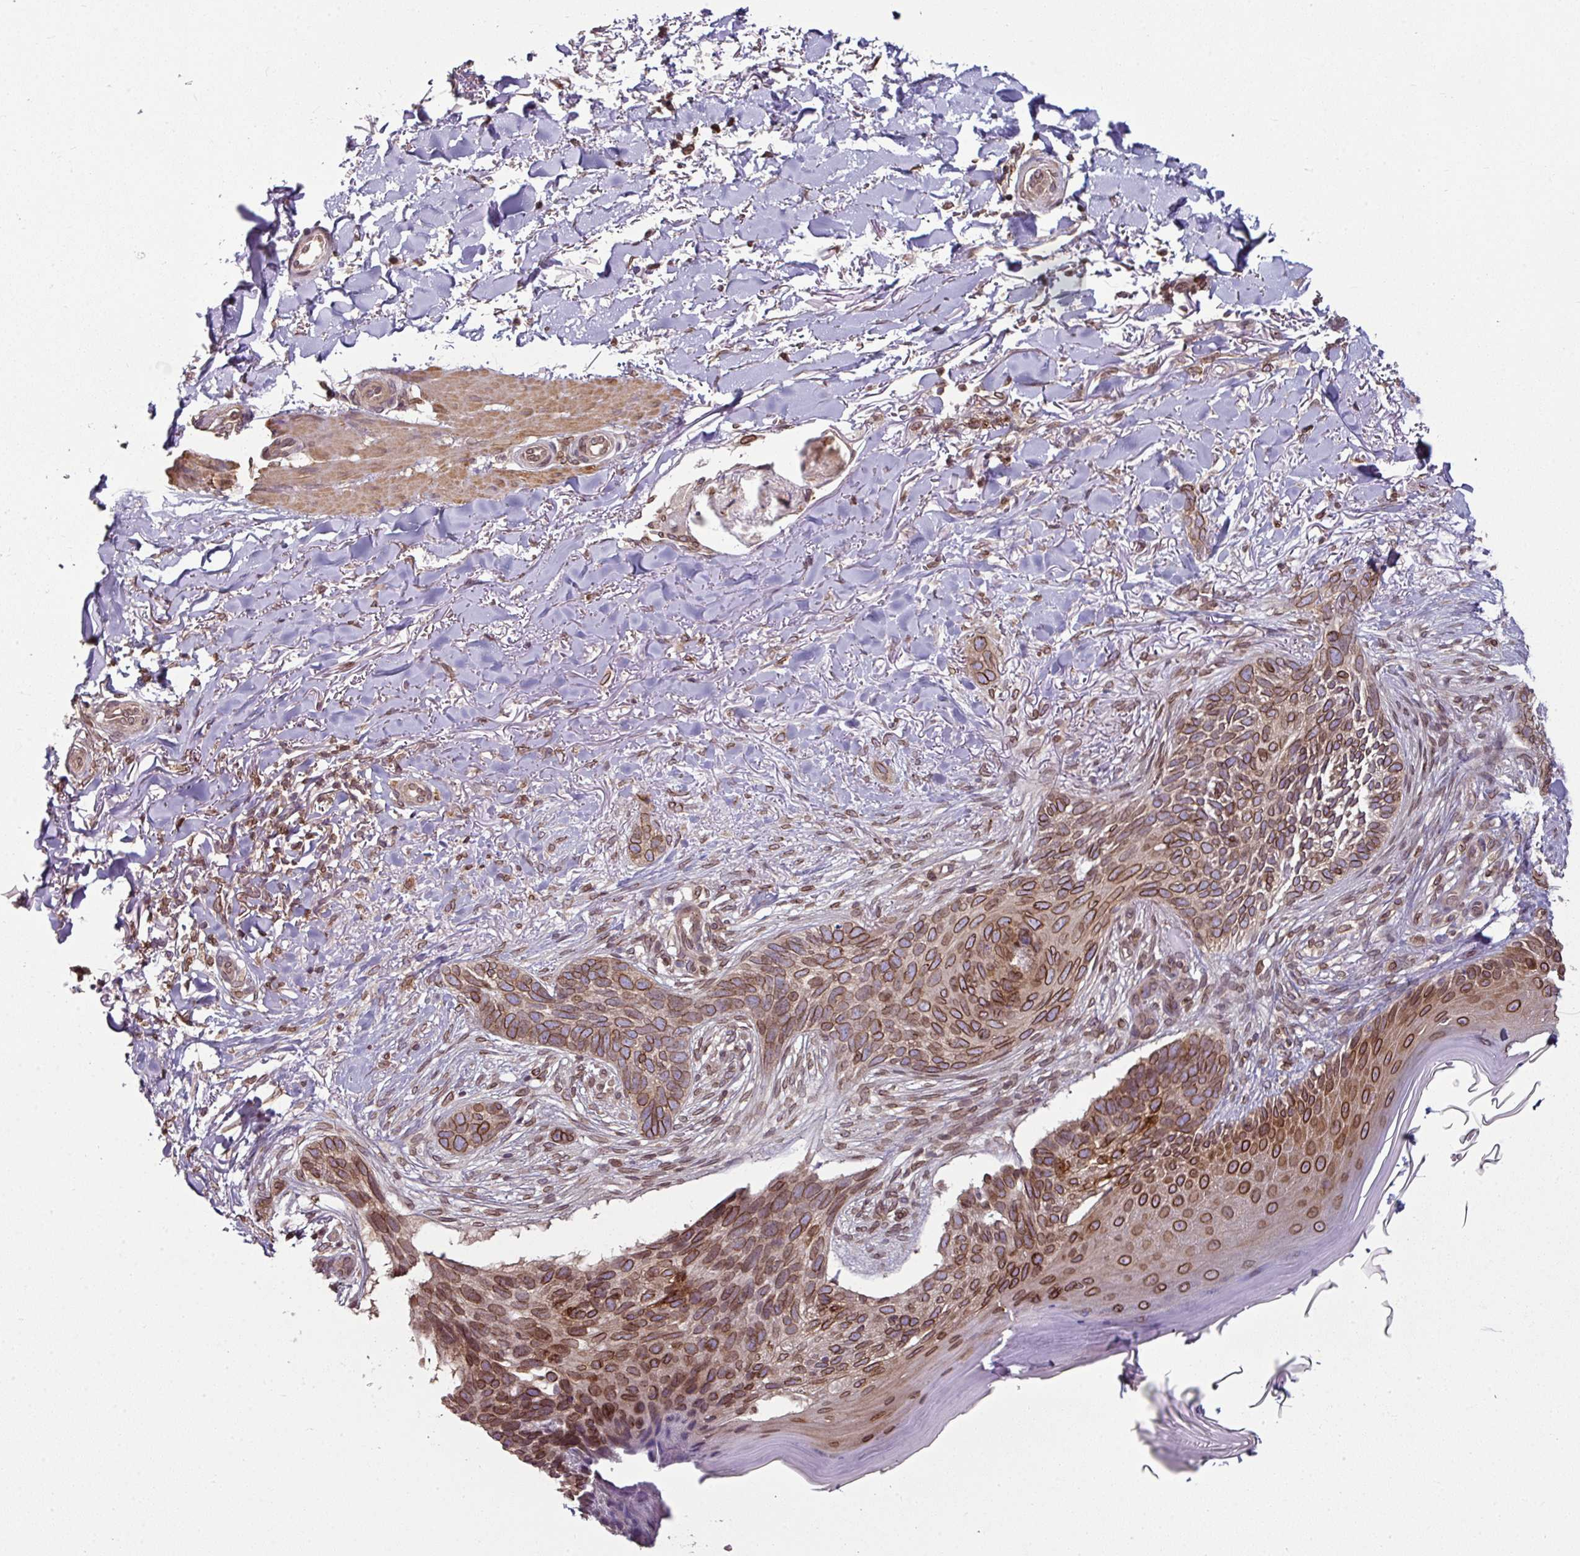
{"staining": {"intensity": "moderate", "quantity": ">75%", "location": "cytoplasmic/membranous,nuclear"}, "tissue": "skin cancer", "cell_type": "Tumor cells", "image_type": "cancer", "snomed": [{"axis": "morphology", "description": "Normal tissue, NOS"}, {"axis": "morphology", "description": "Basal cell carcinoma"}, {"axis": "topography", "description": "Skin"}], "caption": "Approximately >75% of tumor cells in skin cancer exhibit moderate cytoplasmic/membranous and nuclear protein positivity as visualized by brown immunohistochemical staining.", "gene": "RANGAP1", "patient": {"sex": "female", "age": 67}}